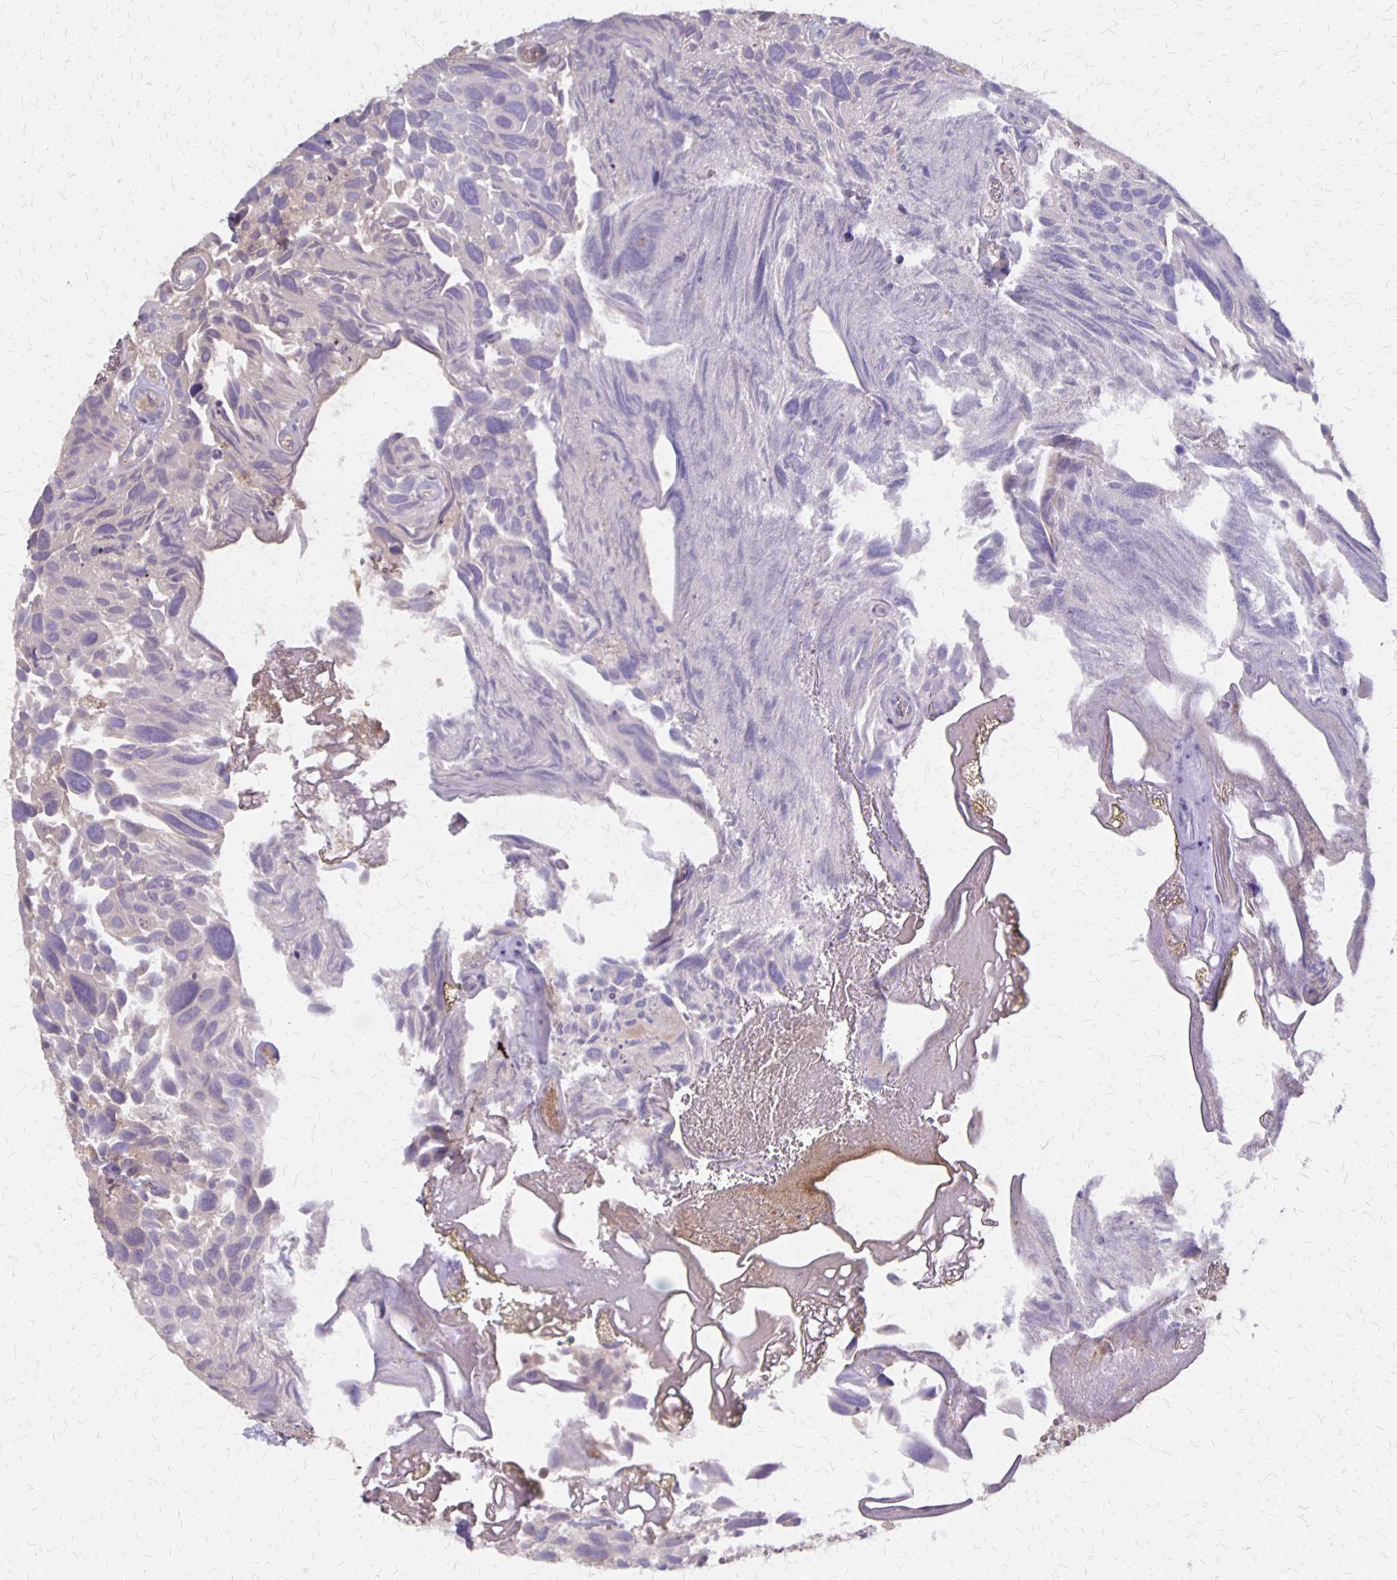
{"staining": {"intensity": "negative", "quantity": "none", "location": "none"}, "tissue": "urothelial cancer", "cell_type": "Tumor cells", "image_type": "cancer", "snomed": [{"axis": "morphology", "description": "Urothelial carcinoma, Low grade"}, {"axis": "topography", "description": "Urinary bladder"}], "caption": "An image of human urothelial carcinoma (low-grade) is negative for staining in tumor cells.", "gene": "NOG", "patient": {"sex": "female", "age": 69}}